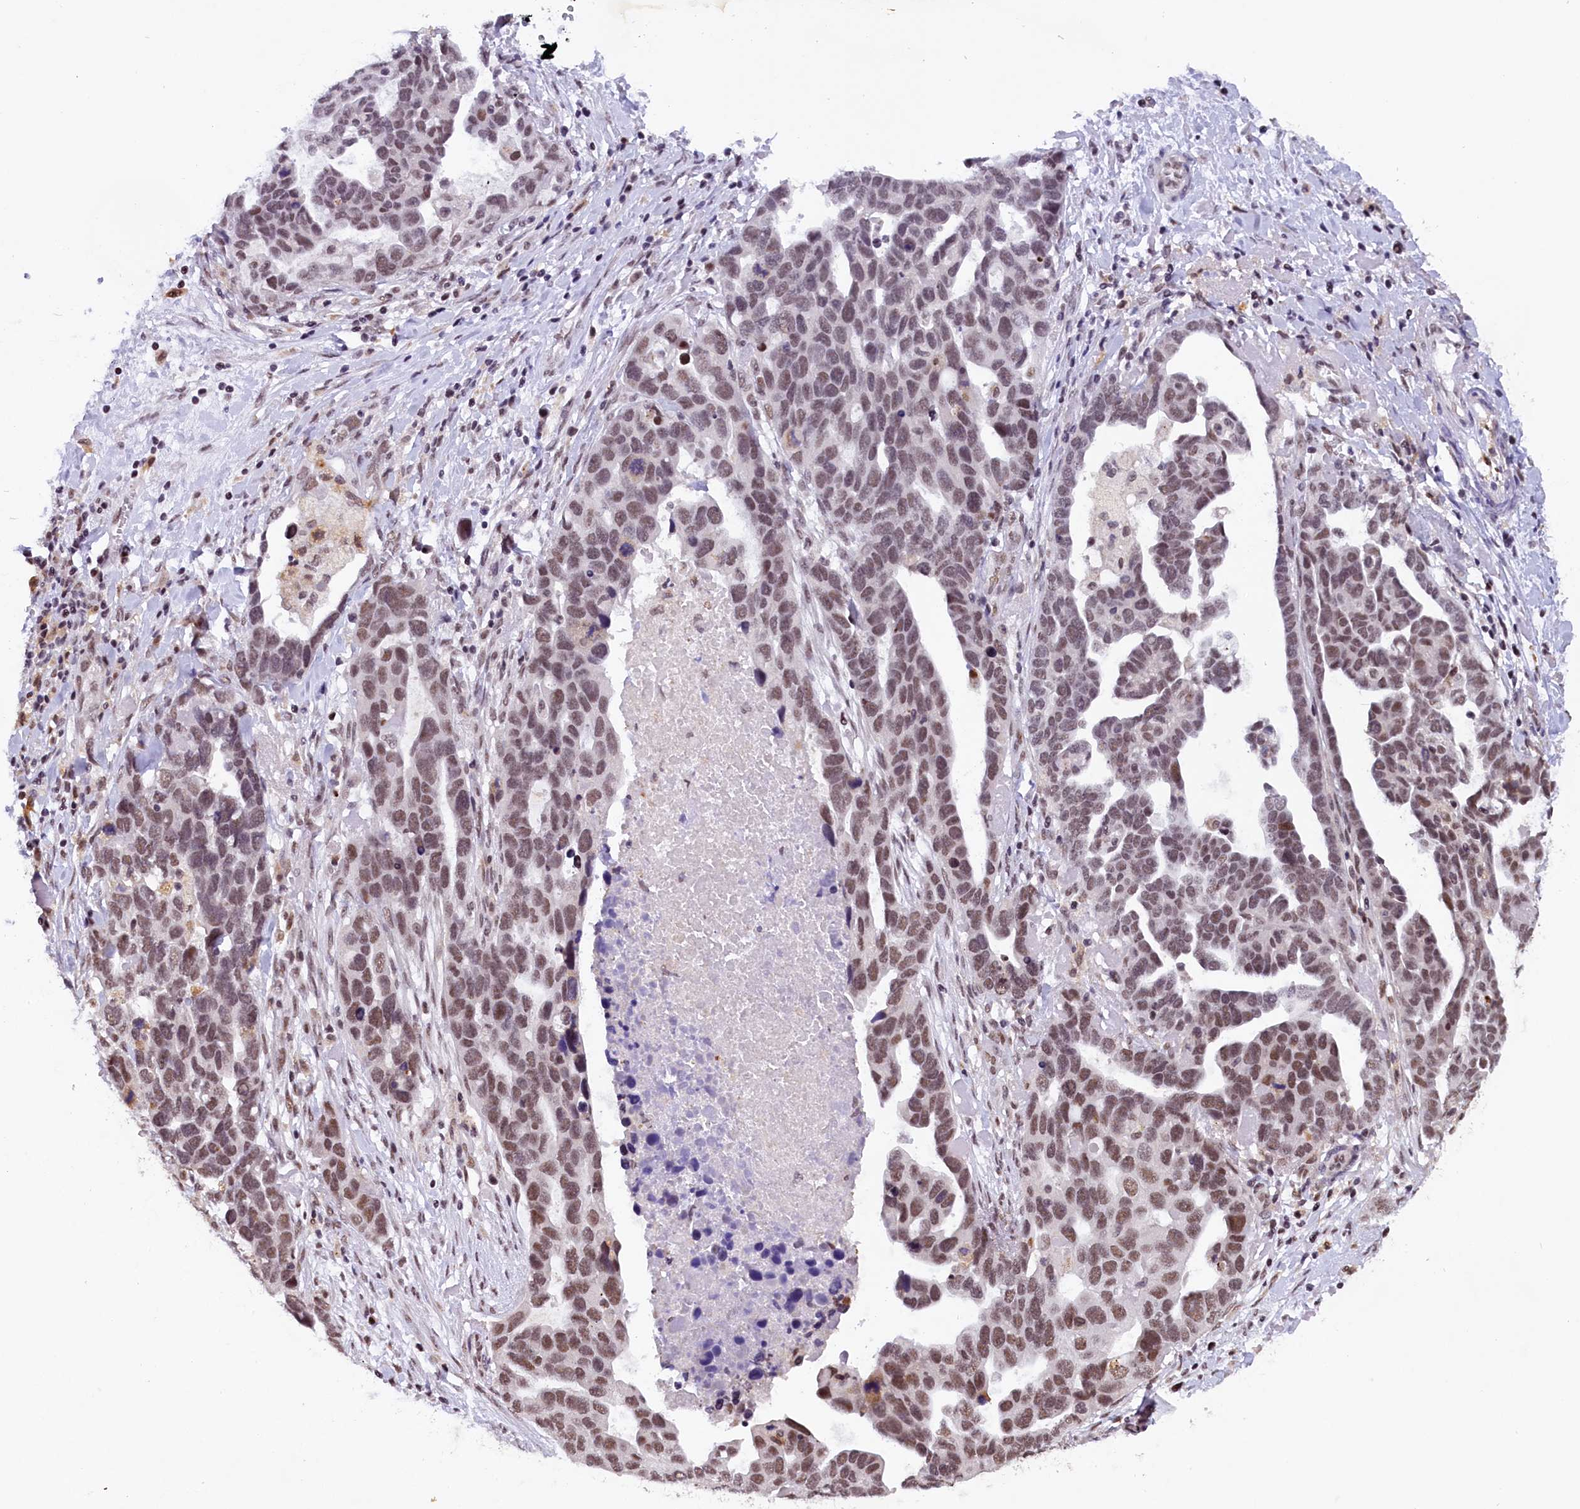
{"staining": {"intensity": "moderate", "quantity": "25%-75%", "location": "nuclear"}, "tissue": "ovarian cancer", "cell_type": "Tumor cells", "image_type": "cancer", "snomed": [{"axis": "morphology", "description": "Cystadenocarcinoma, serous, NOS"}, {"axis": "topography", "description": "Ovary"}], "caption": "Ovarian serous cystadenocarcinoma tissue shows moderate nuclear positivity in about 25%-75% of tumor cells, visualized by immunohistochemistry.", "gene": "CDYL2", "patient": {"sex": "female", "age": 54}}